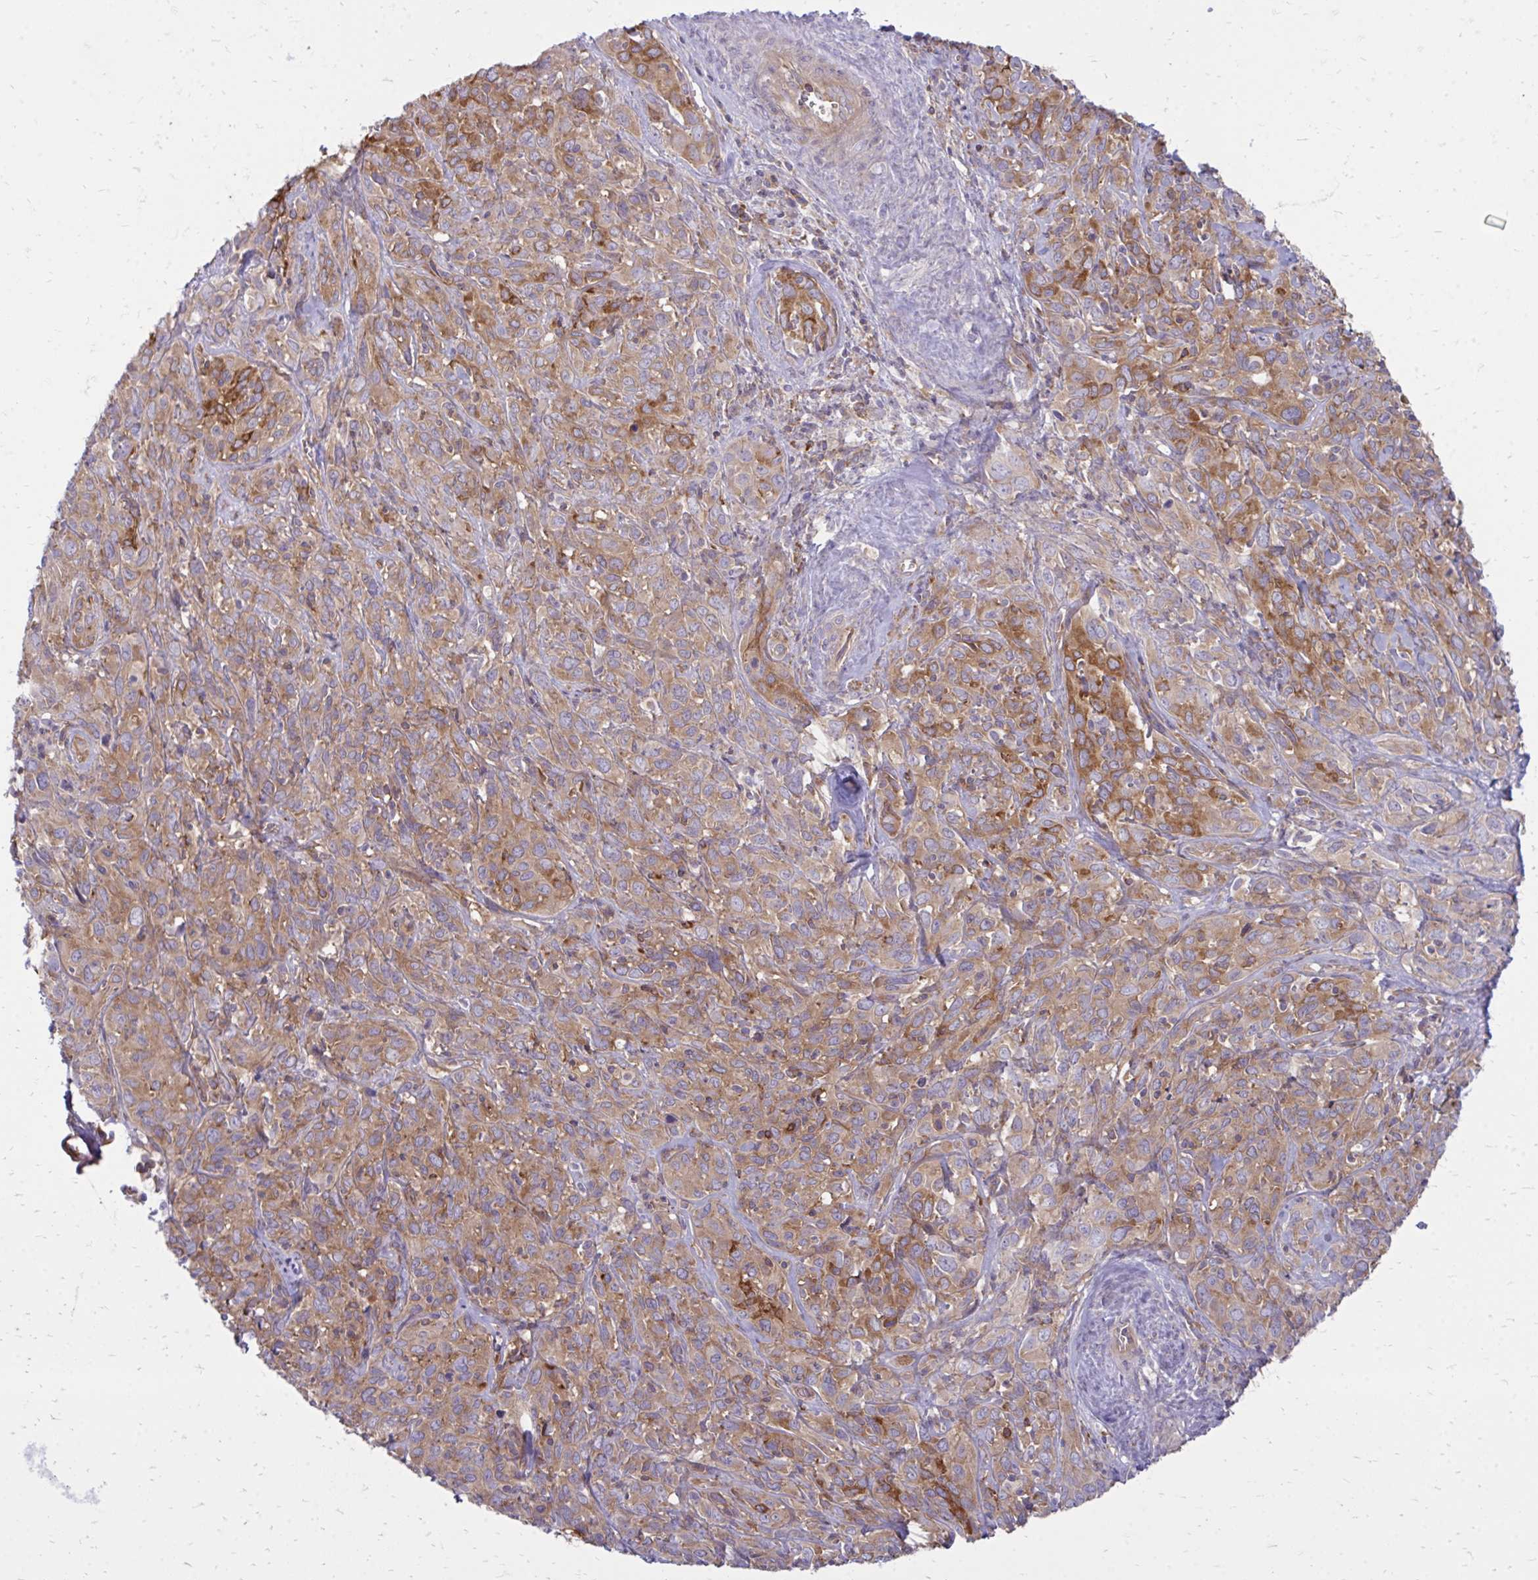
{"staining": {"intensity": "moderate", "quantity": "25%-75%", "location": "cytoplasmic/membranous"}, "tissue": "cervical cancer", "cell_type": "Tumor cells", "image_type": "cancer", "snomed": [{"axis": "morphology", "description": "Normal tissue, NOS"}, {"axis": "morphology", "description": "Squamous cell carcinoma, NOS"}, {"axis": "topography", "description": "Cervix"}], "caption": "Protein expression analysis of squamous cell carcinoma (cervical) exhibits moderate cytoplasmic/membranous positivity in approximately 25%-75% of tumor cells.", "gene": "ASAP1", "patient": {"sex": "female", "age": 51}}